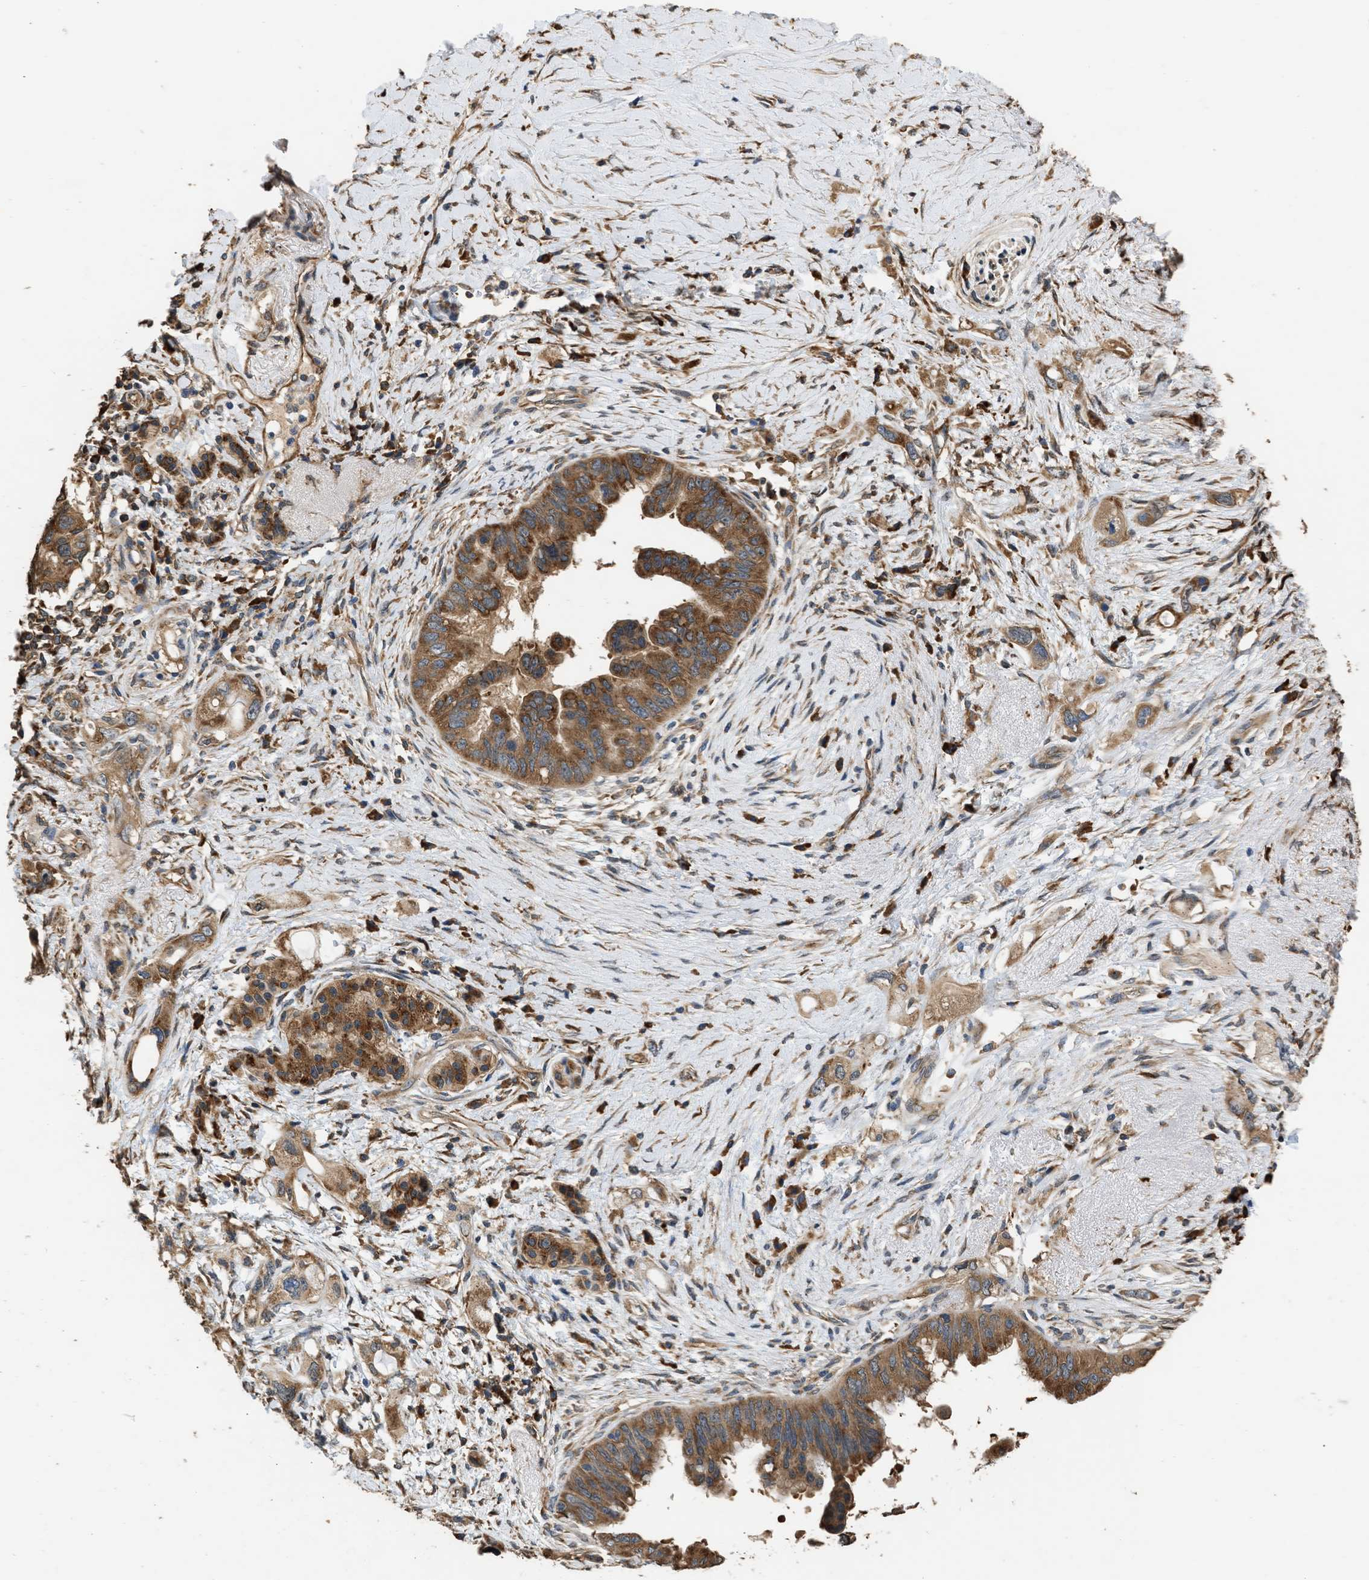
{"staining": {"intensity": "moderate", "quantity": ">75%", "location": "cytoplasmic/membranous"}, "tissue": "pancreatic cancer", "cell_type": "Tumor cells", "image_type": "cancer", "snomed": [{"axis": "morphology", "description": "Adenocarcinoma, NOS"}, {"axis": "topography", "description": "Pancreas"}], "caption": "Pancreatic cancer stained for a protein (brown) exhibits moderate cytoplasmic/membranous positive positivity in approximately >75% of tumor cells.", "gene": "SLC36A4", "patient": {"sex": "female", "age": 56}}